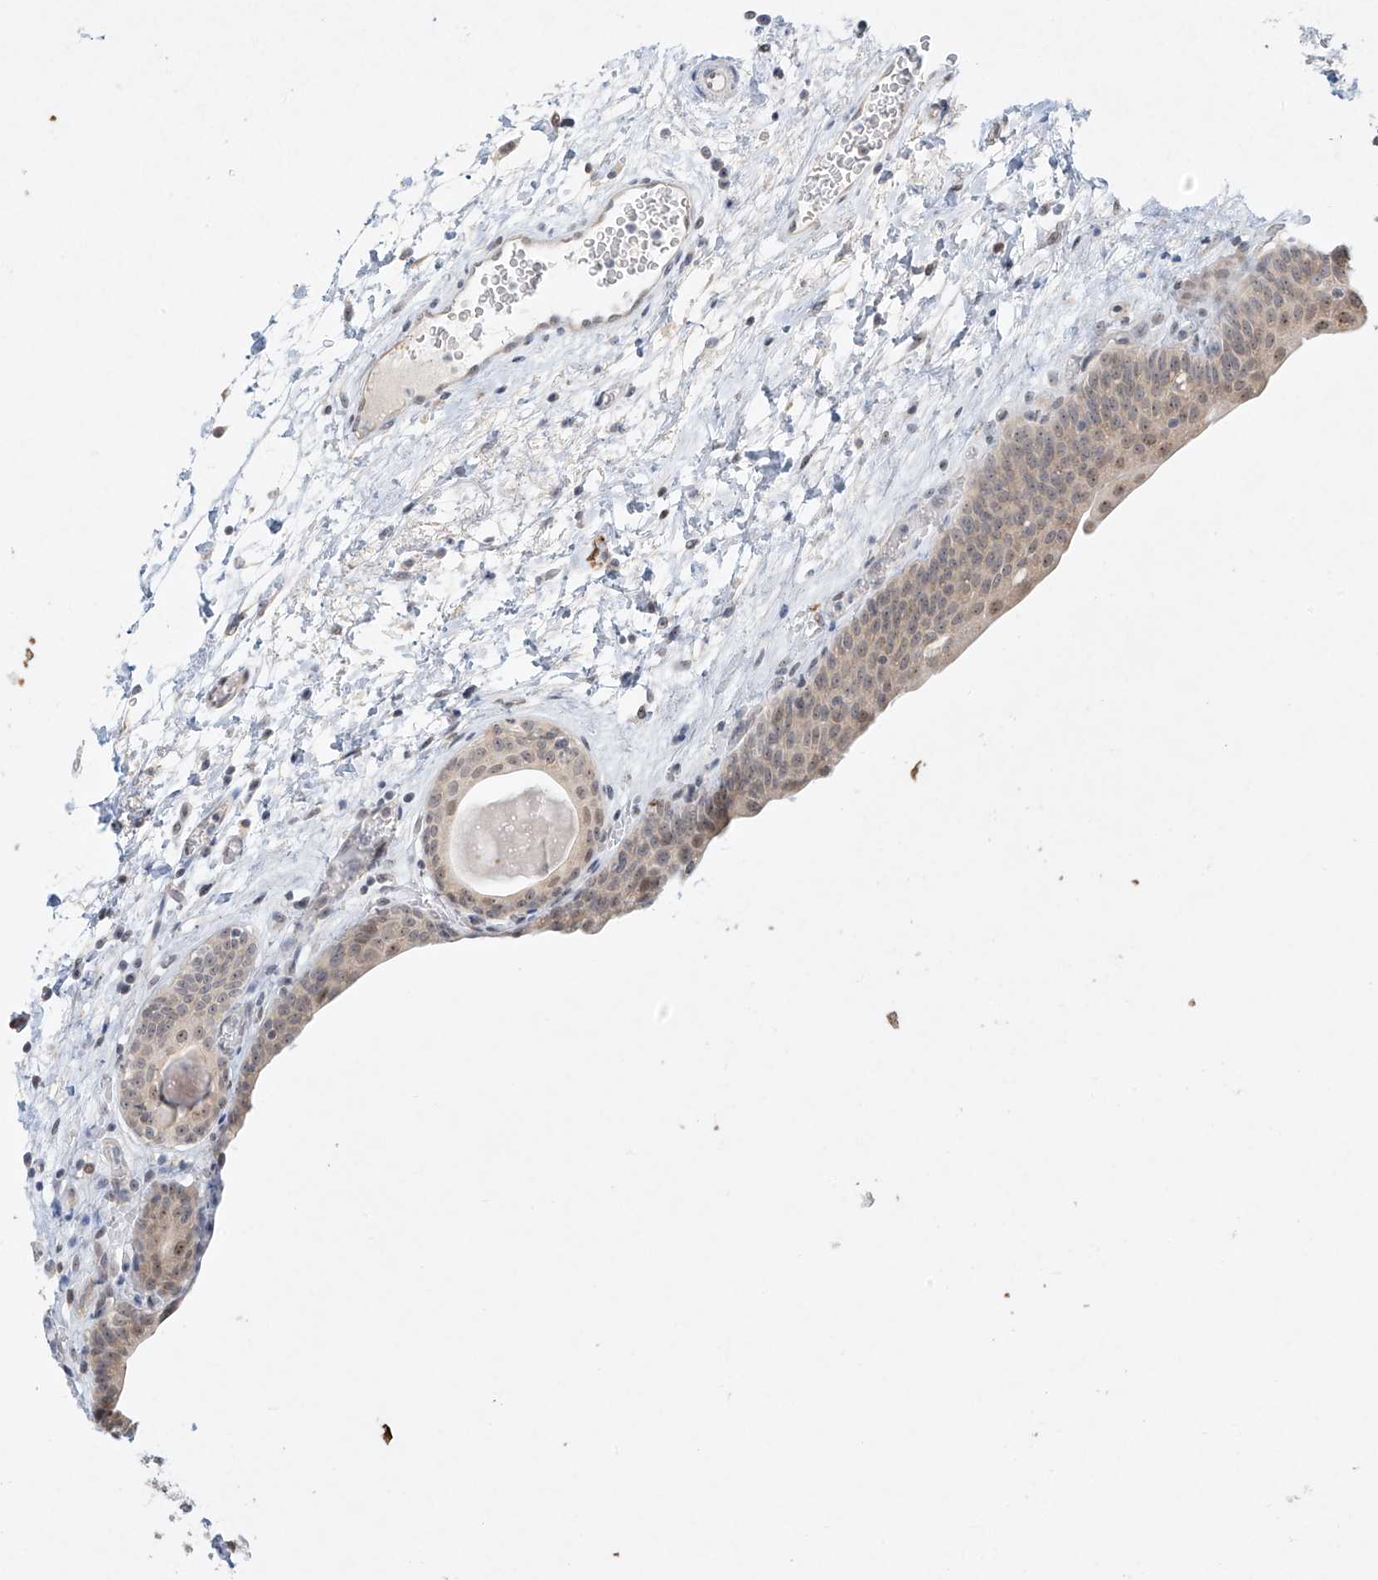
{"staining": {"intensity": "weak", "quantity": "25%-75%", "location": "cytoplasmic/membranous,nuclear"}, "tissue": "urinary bladder", "cell_type": "Urothelial cells", "image_type": "normal", "snomed": [{"axis": "morphology", "description": "Normal tissue, NOS"}, {"axis": "topography", "description": "Urinary bladder"}], "caption": "IHC histopathology image of benign urinary bladder: human urinary bladder stained using immunohistochemistry (IHC) shows low levels of weak protein expression localized specifically in the cytoplasmic/membranous,nuclear of urothelial cells, appearing as a cytoplasmic/membranous,nuclear brown color.", "gene": "TASP1", "patient": {"sex": "male", "age": 83}}